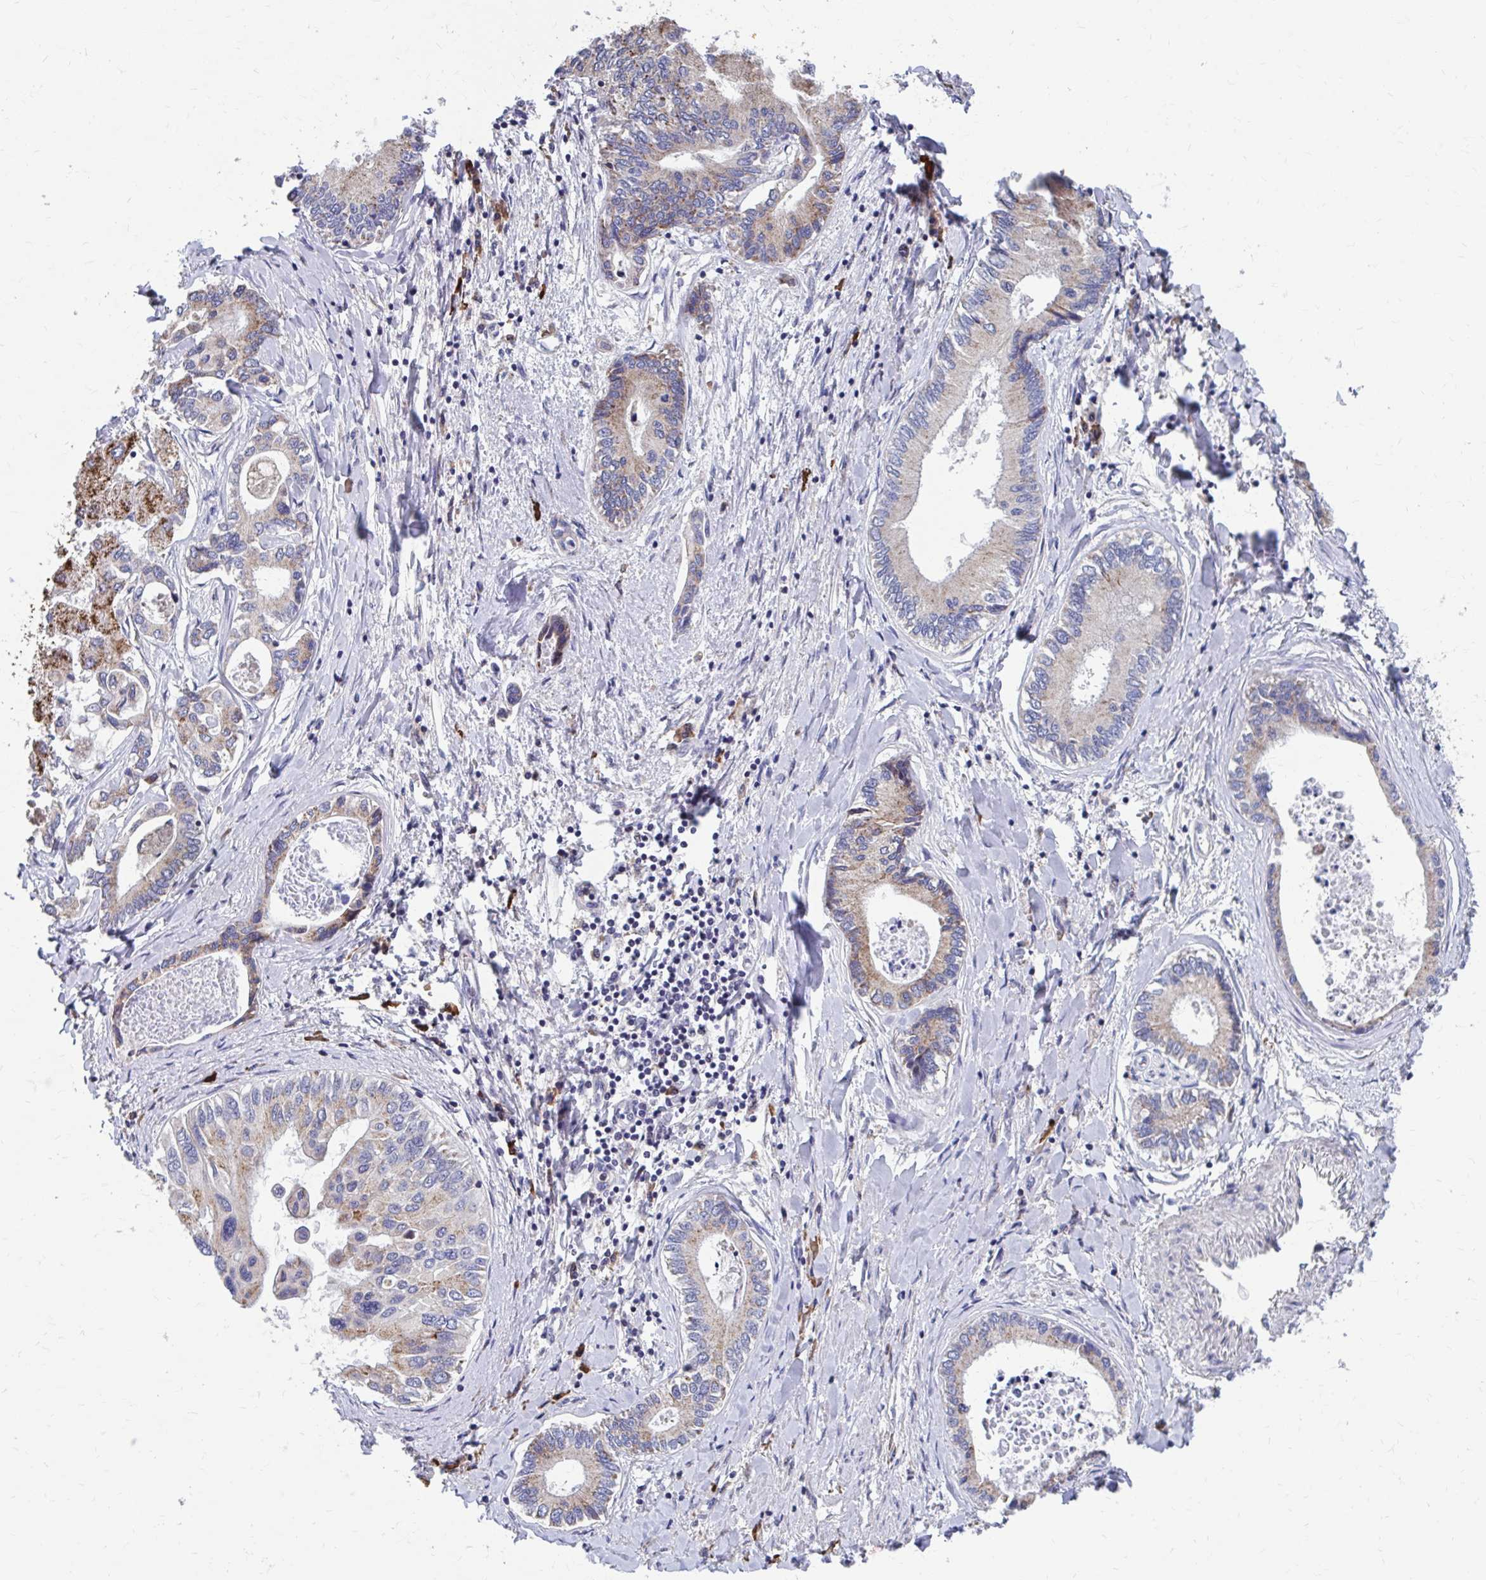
{"staining": {"intensity": "weak", "quantity": "<25%", "location": "cytoplasmic/membranous"}, "tissue": "liver cancer", "cell_type": "Tumor cells", "image_type": "cancer", "snomed": [{"axis": "morphology", "description": "Cholangiocarcinoma"}, {"axis": "topography", "description": "Liver"}], "caption": "High power microscopy micrograph of an immunohistochemistry (IHC) histopathology image of liver cholangiocarcinoma, revealing no significant expression in tumor cells.", "gene": "FKBP2", "patient": {"sex": "male", "age": 66}}